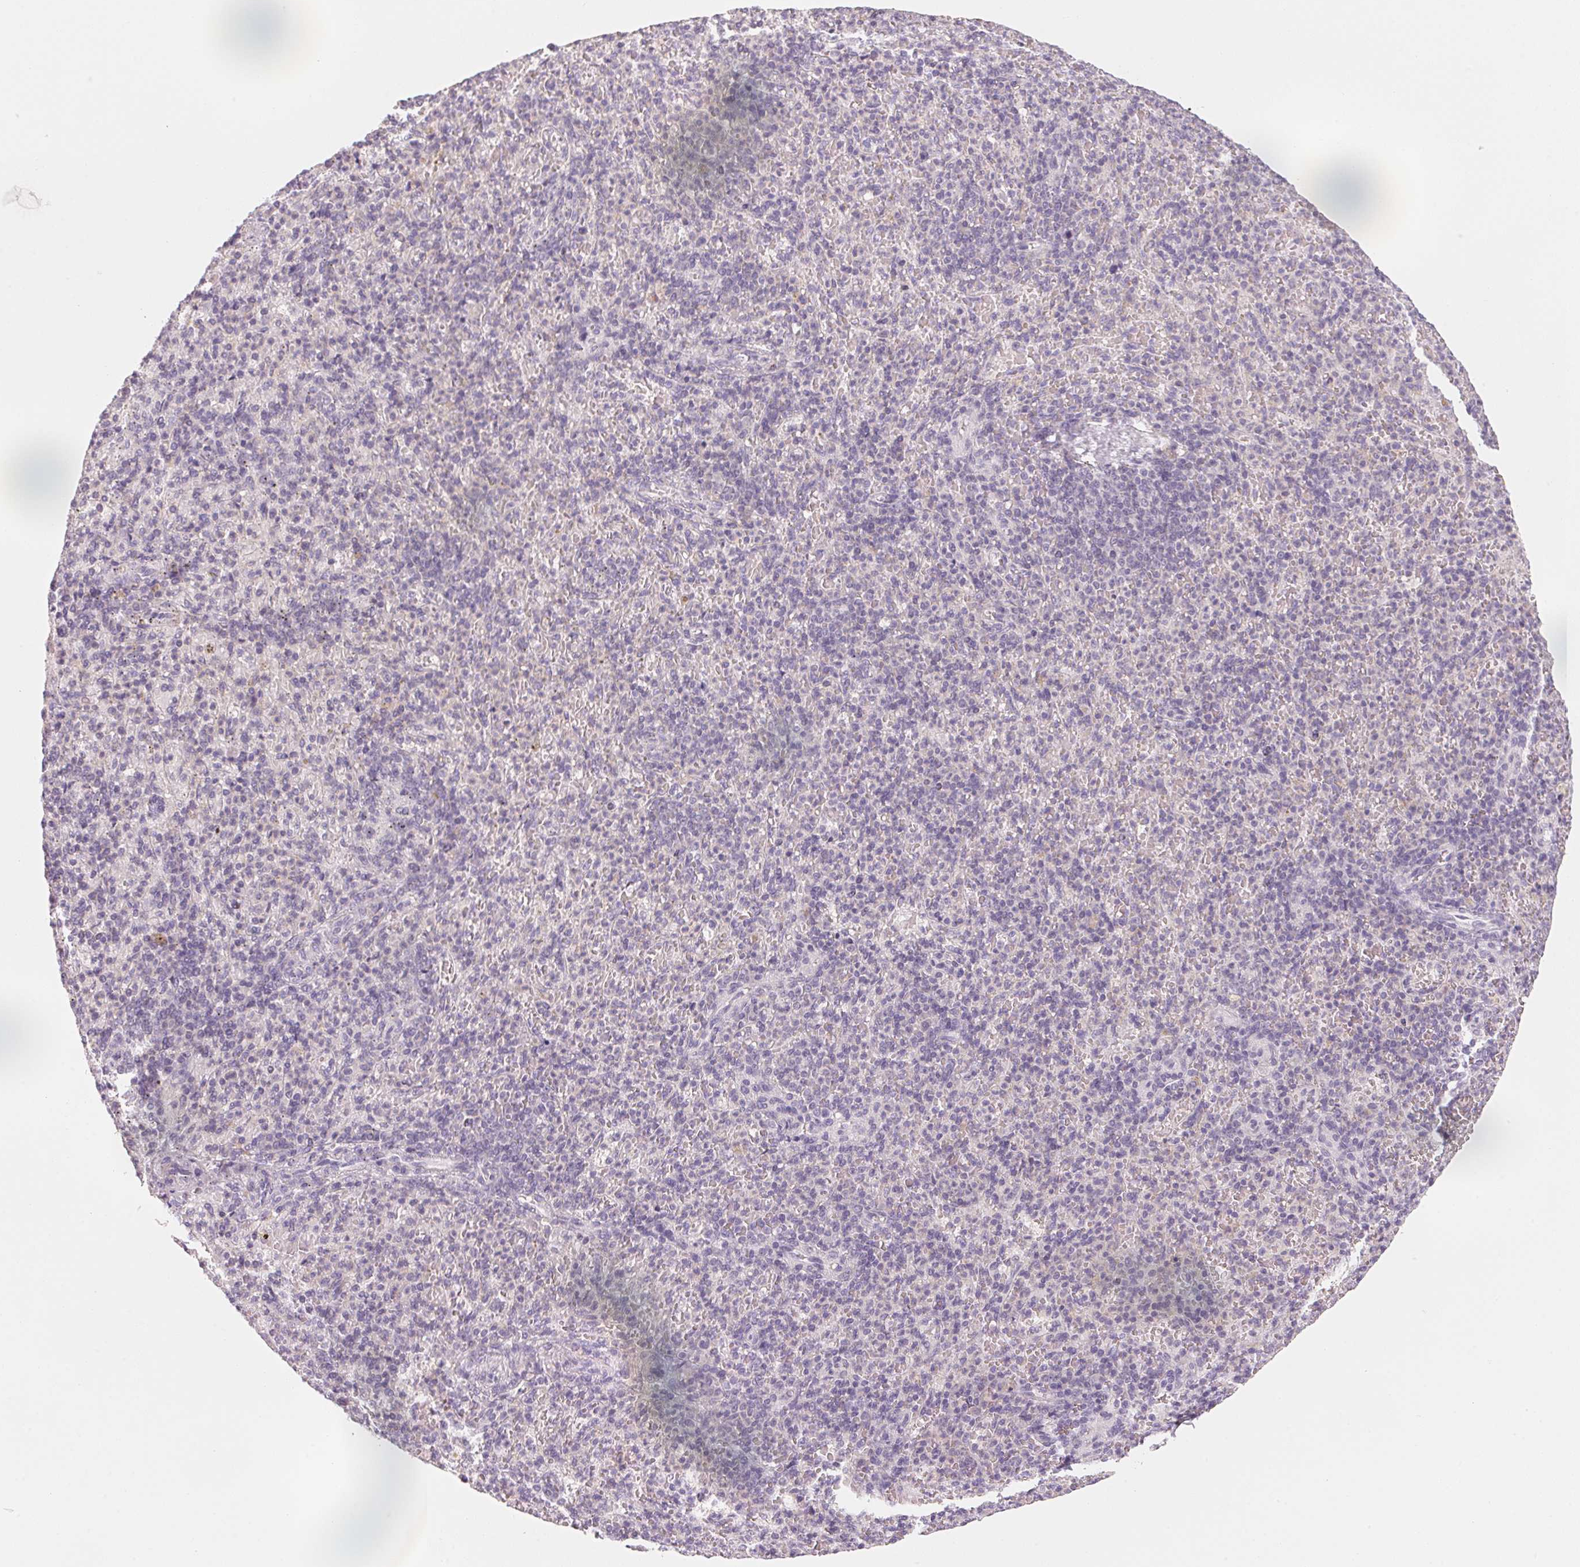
{"staining": {"intensity": "negative", "quantity": "none", "location": "none"}, "tissue": "spleen", "cell_type": "Cells in red pulp", "image_type": "normal", "snomed": [{"axis": "morphology", "description": "Normal tissue, NOS"}, {"axis": "topography", "description": "Spleen"}], "caption": "Human spleen stained for a protein using IHC displays no positivity in cells in red pulp.", "gene": "ANKRD31", "patient": {"sex": "female", "age": 74}}